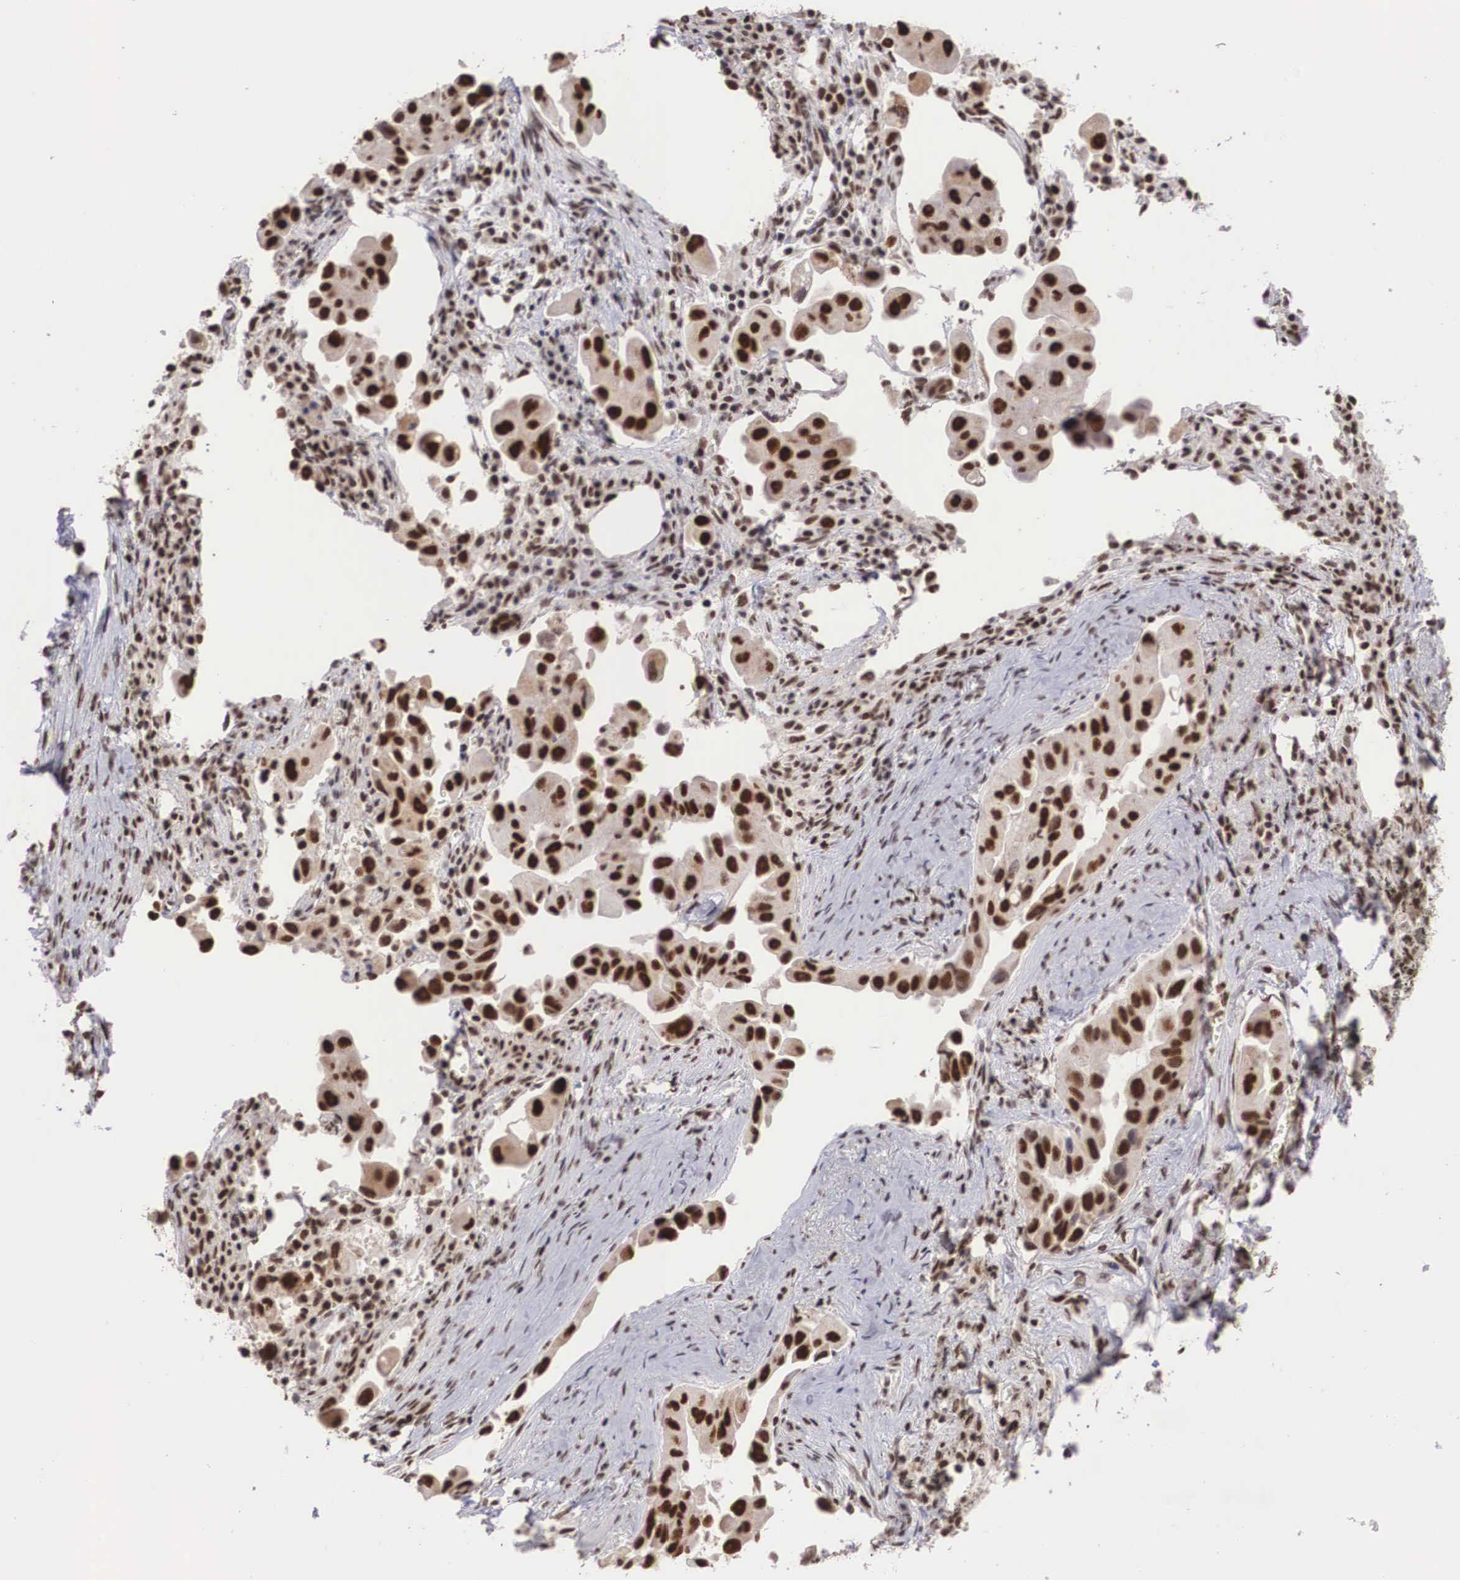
{"staining": {"intensity": "strong", "quantity": ">75%", "location": "nuclear"}, "tissue": "lung cancer", "cell_type": "Tumor cells", "image_type": "cancer", "snomed": [{"axis": "morphology", "description": "Adenocarcinoma, NOS"}, {"axis": "topography", "description": "Lung"}], "caption": "Adenocarcinoma (lung) stained with a protein marker exhibits strong staining in tumor cells.", "gene": "HTATSF1", "patient": {"sex": "male", "age": 68}}